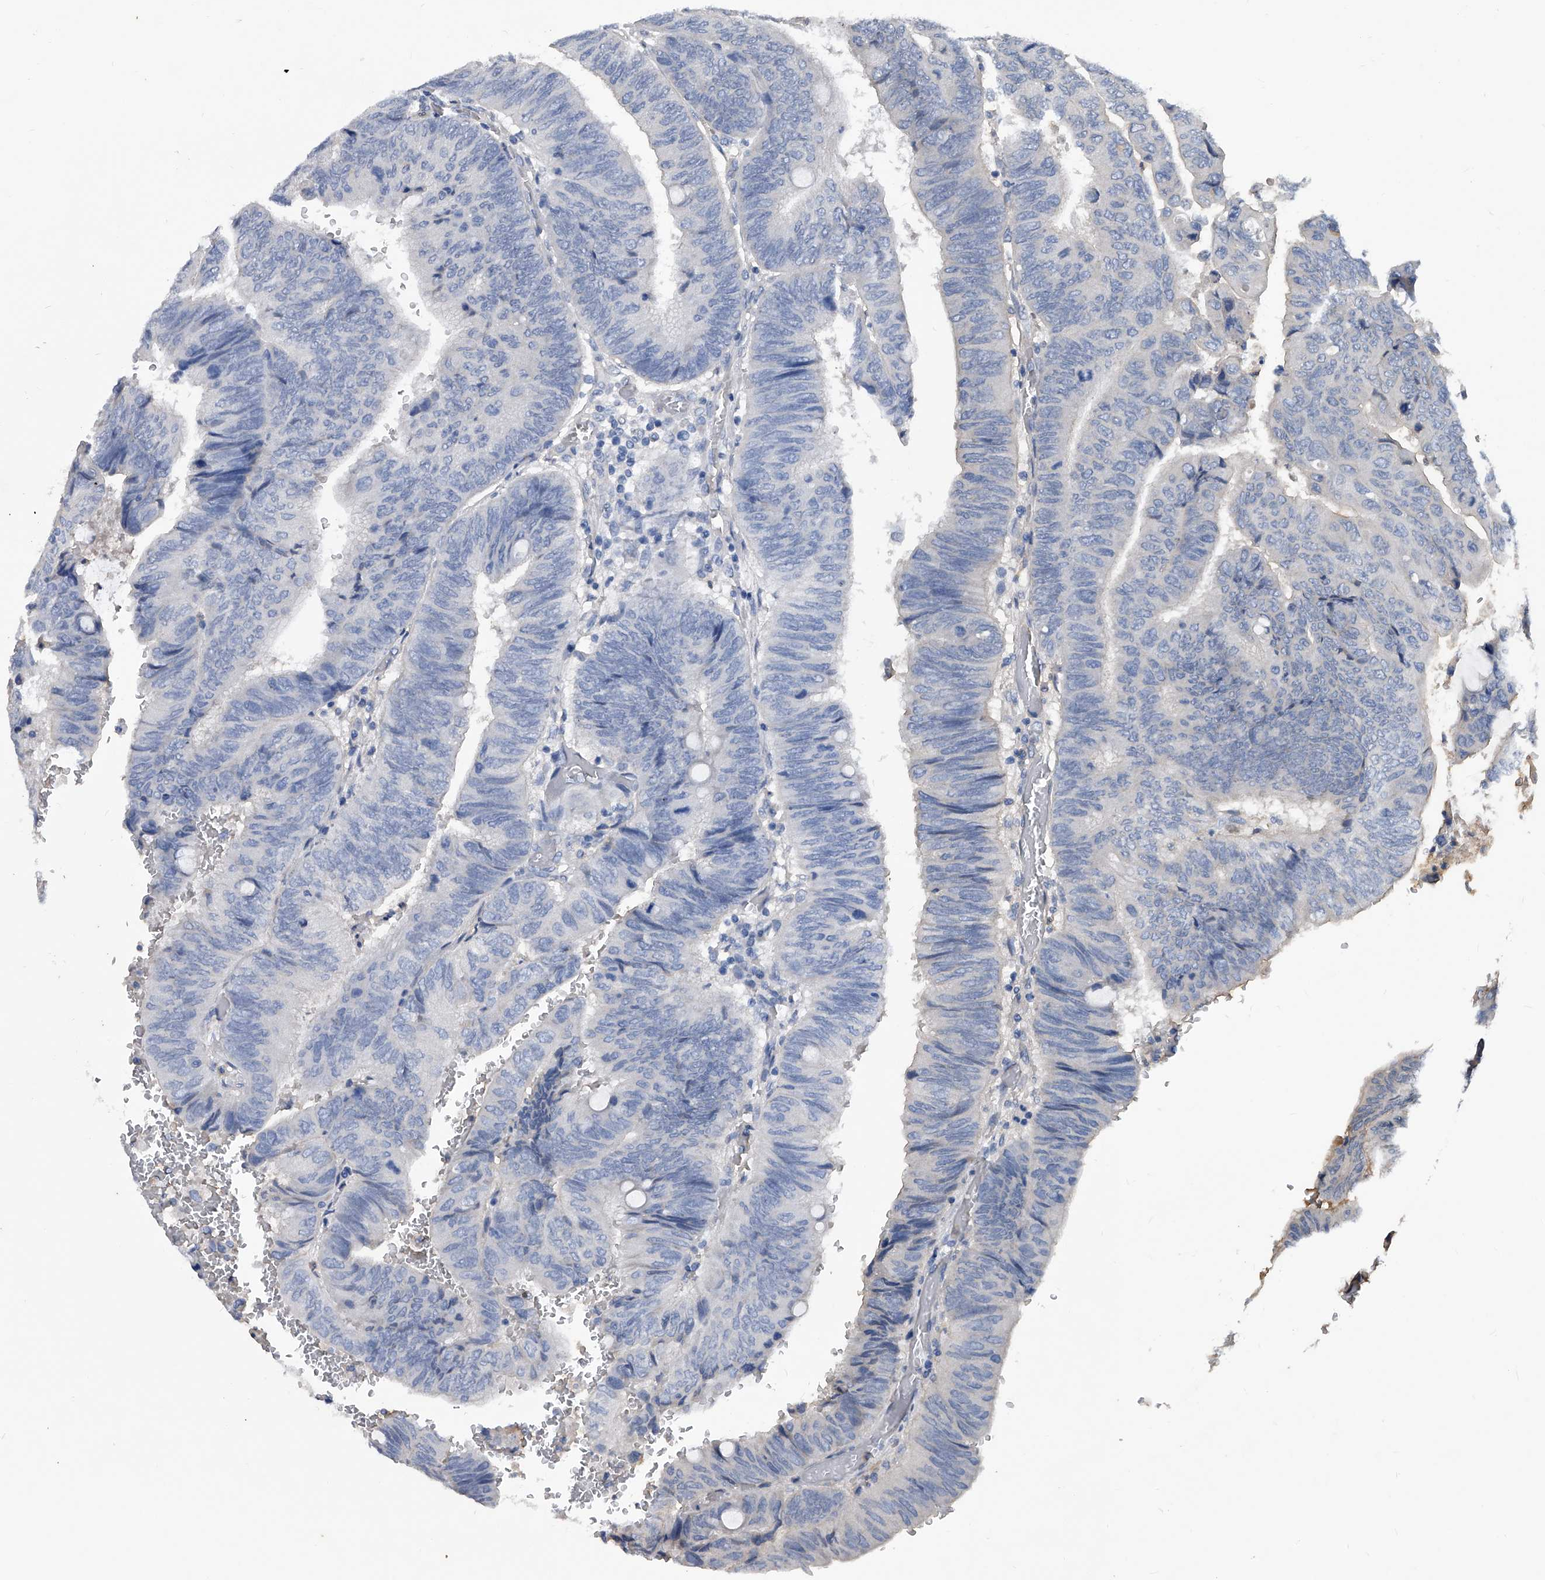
{"staining": {"intensity": "negative", "quantity": "none", "location": "none"}, "tissue": "colorectal cancer", "cell_type": "Tumor cells", "image_type": "cancer", "snomed": [{"axis": "morphology", "description": "Normal tissue, NOS"}, {"axis": "morphology", "description": "Adenocarcinoma, NOS"}, {"axis": "topography", "description": "Rectum"}, {"axis": "topography", "description": "Peripheral nerve tissue"}], "caption": "Immunohistochemical staining of colorectal cancer reveals no significant staining in tumor cells.", "gene": "HOMER3", "patient": {"sex": "male", "age": 92}}